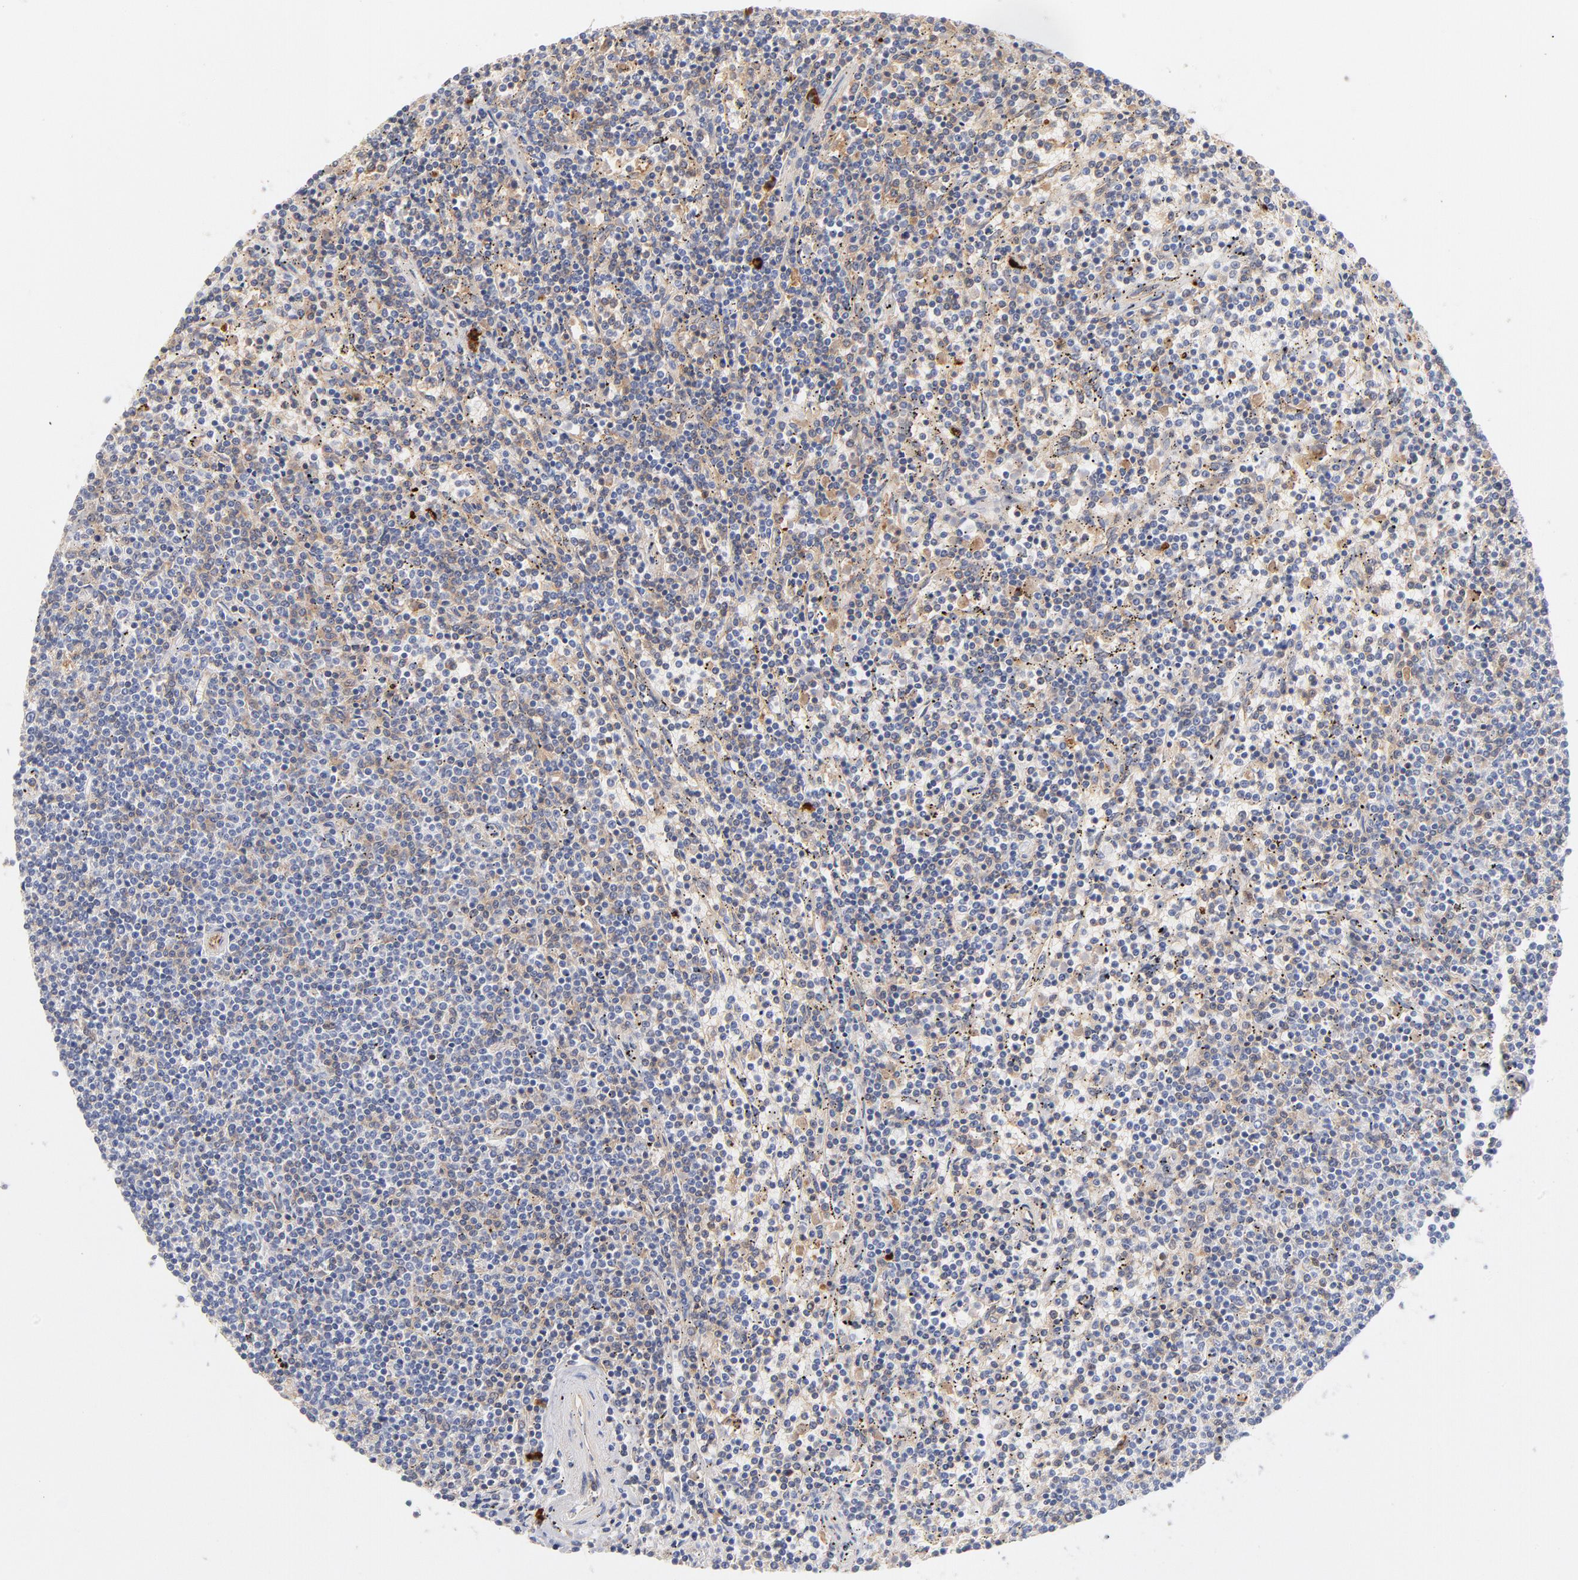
{"staining": {"intensity": "negative", "quantity": "none", "location": "none"}, "tissue": "lymphoma", "cell_type": "Tumor cells", "image_type": "cancer", "snomed": [{"axis": "morphology", "description": "Malignant lymphoma, non-Hodgkin's type, Low grade"}, {"axis": "topography", "description": "Spleen"}], "caption": "Immunohistochemical staining of lymphoma shows no significant positivity in tumor cells.", "gene": "PLAT", "patient": {"sex": "female", "age": 50}}